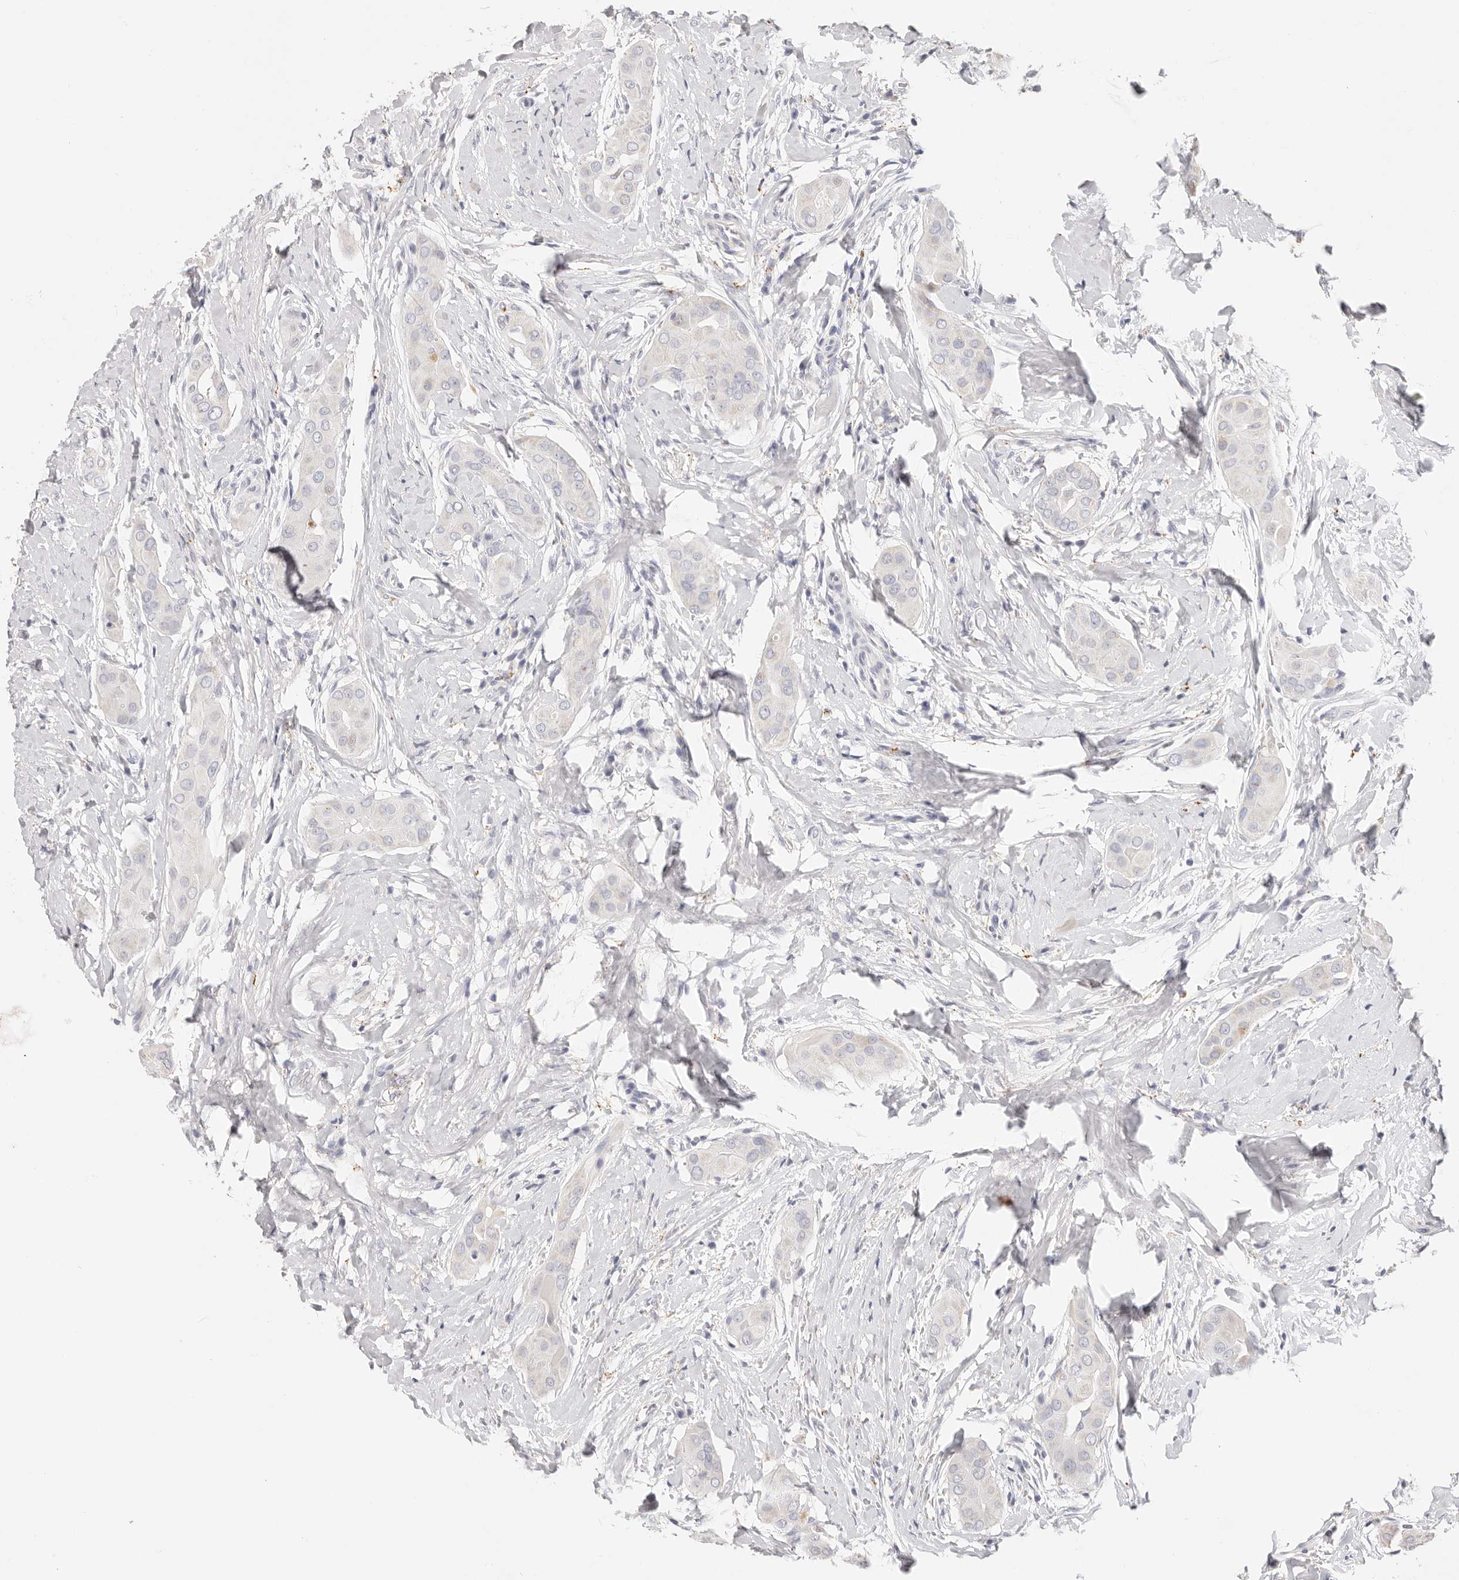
{"staining": {"intensity": "negative", "quantity": "none", "location": "none"}, "tissue": "thyroid cancer", "cell_type": "Tumor cells", "image_type": "cancer", "snomed": [{"axis": "morphology", "description": "Papillary adenocarcinoma, NOS"}, {"axis": "topography", "description": "Thyroid gland"}], "caption": "This is a histopathology image of IHC staining of thyroid cancer, which shows no positivity in tumor cells. Nuclei are stained in blue.", "gene": "STKLD1", "patient": {"sex": "male", "age": 33}}